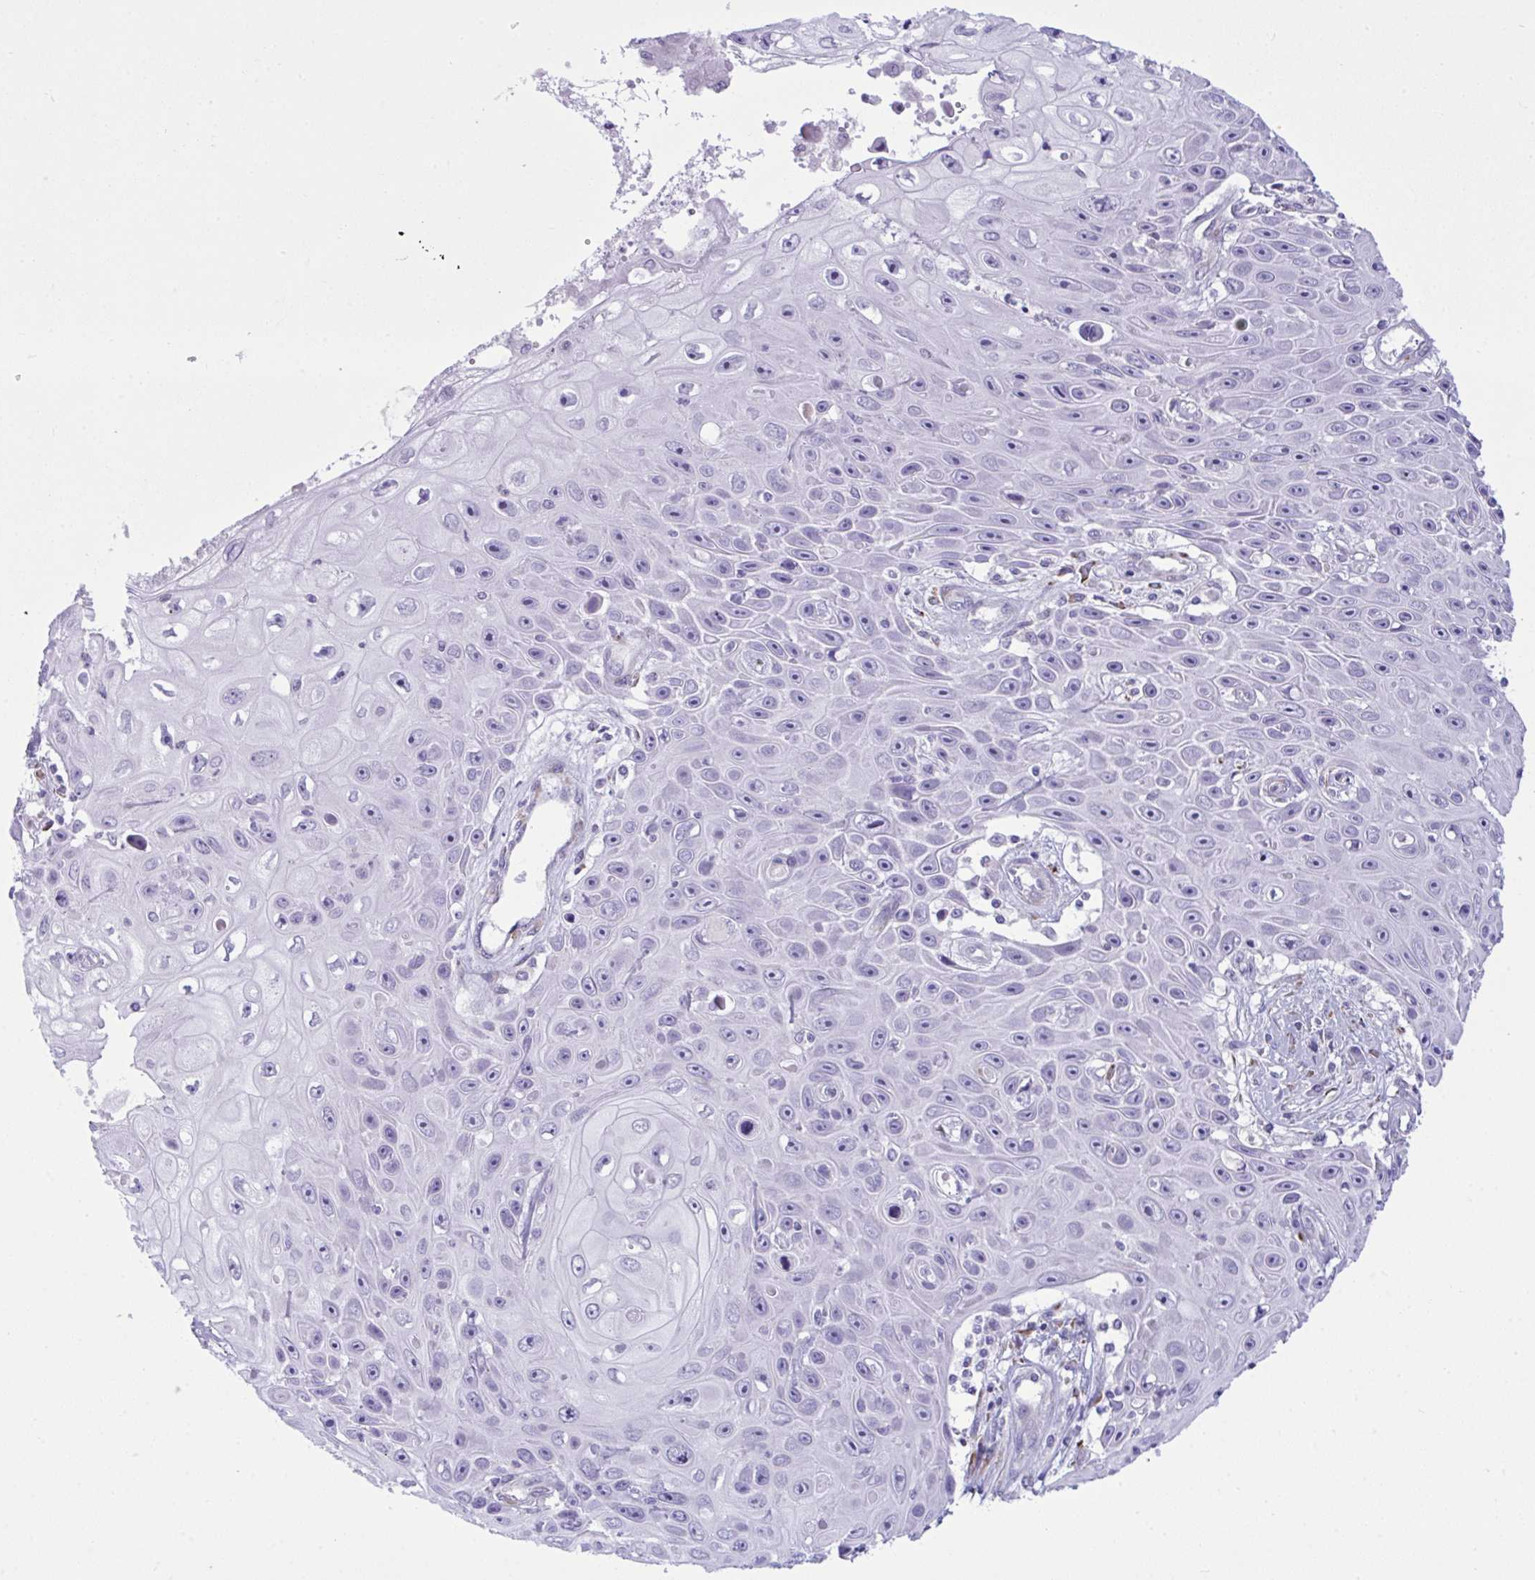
{"staining": {"intensity": "negative", "quantity": "none", "location": "none"}, "tissue": "skin cancer", "cell_type": "Tumor cells", "image_type": "cancer", "snomed": [{"axis": "morphology", "description": "Squamous cell carcinoma, NOS"}, {"axis": "topography", "description": "Skin"}], "caption": "Skin squamous cell carcinoma stained for a protein using immunohistochemistry (IHC) reveals no expression tumor cells.", "gene": "BBS1", "patient": {"sex": "male", "age": 82}}